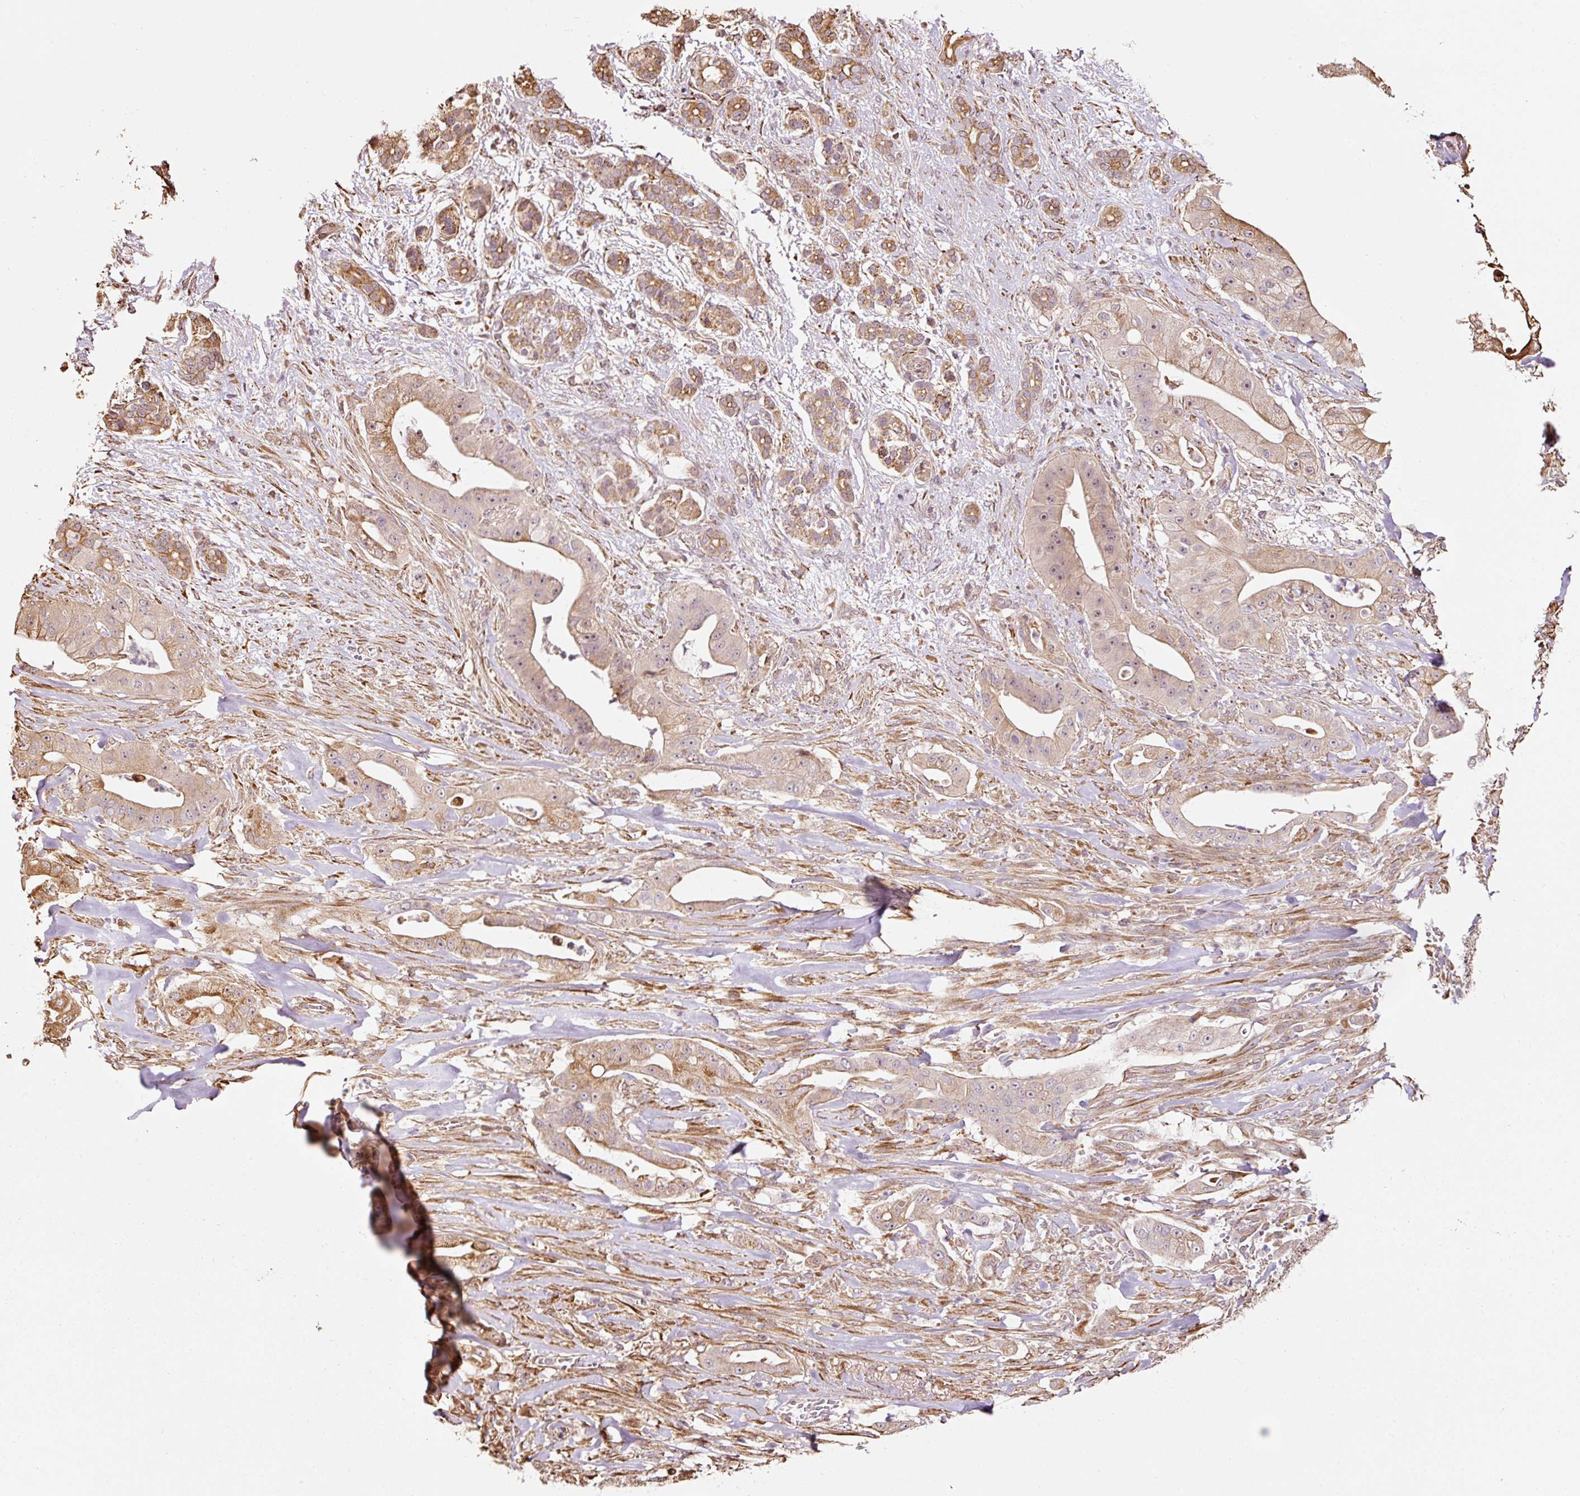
{"staining": {"intensity": "weak", "quantity": "25%-75%", "location": "cytoplasmic/membranous"}, "tissue": "pancreatic cancer", "cell_type": "Tumor cells", "image_type": "cancer", "snomed": [{"axis": "morphology", "description": "Adenocarcinoma, NOS"}, {"axis": "topography", "description": "Pancreas"}], "caption": "Immunohistochemistry of adenocarcinoma (pancreatic) displays low levels of weak cytoplasmic/membranous positivity in approximately 25%-75% of tumor cells.", "gene": "ETF1", "patient": {"sex": "male", "age": 57}}